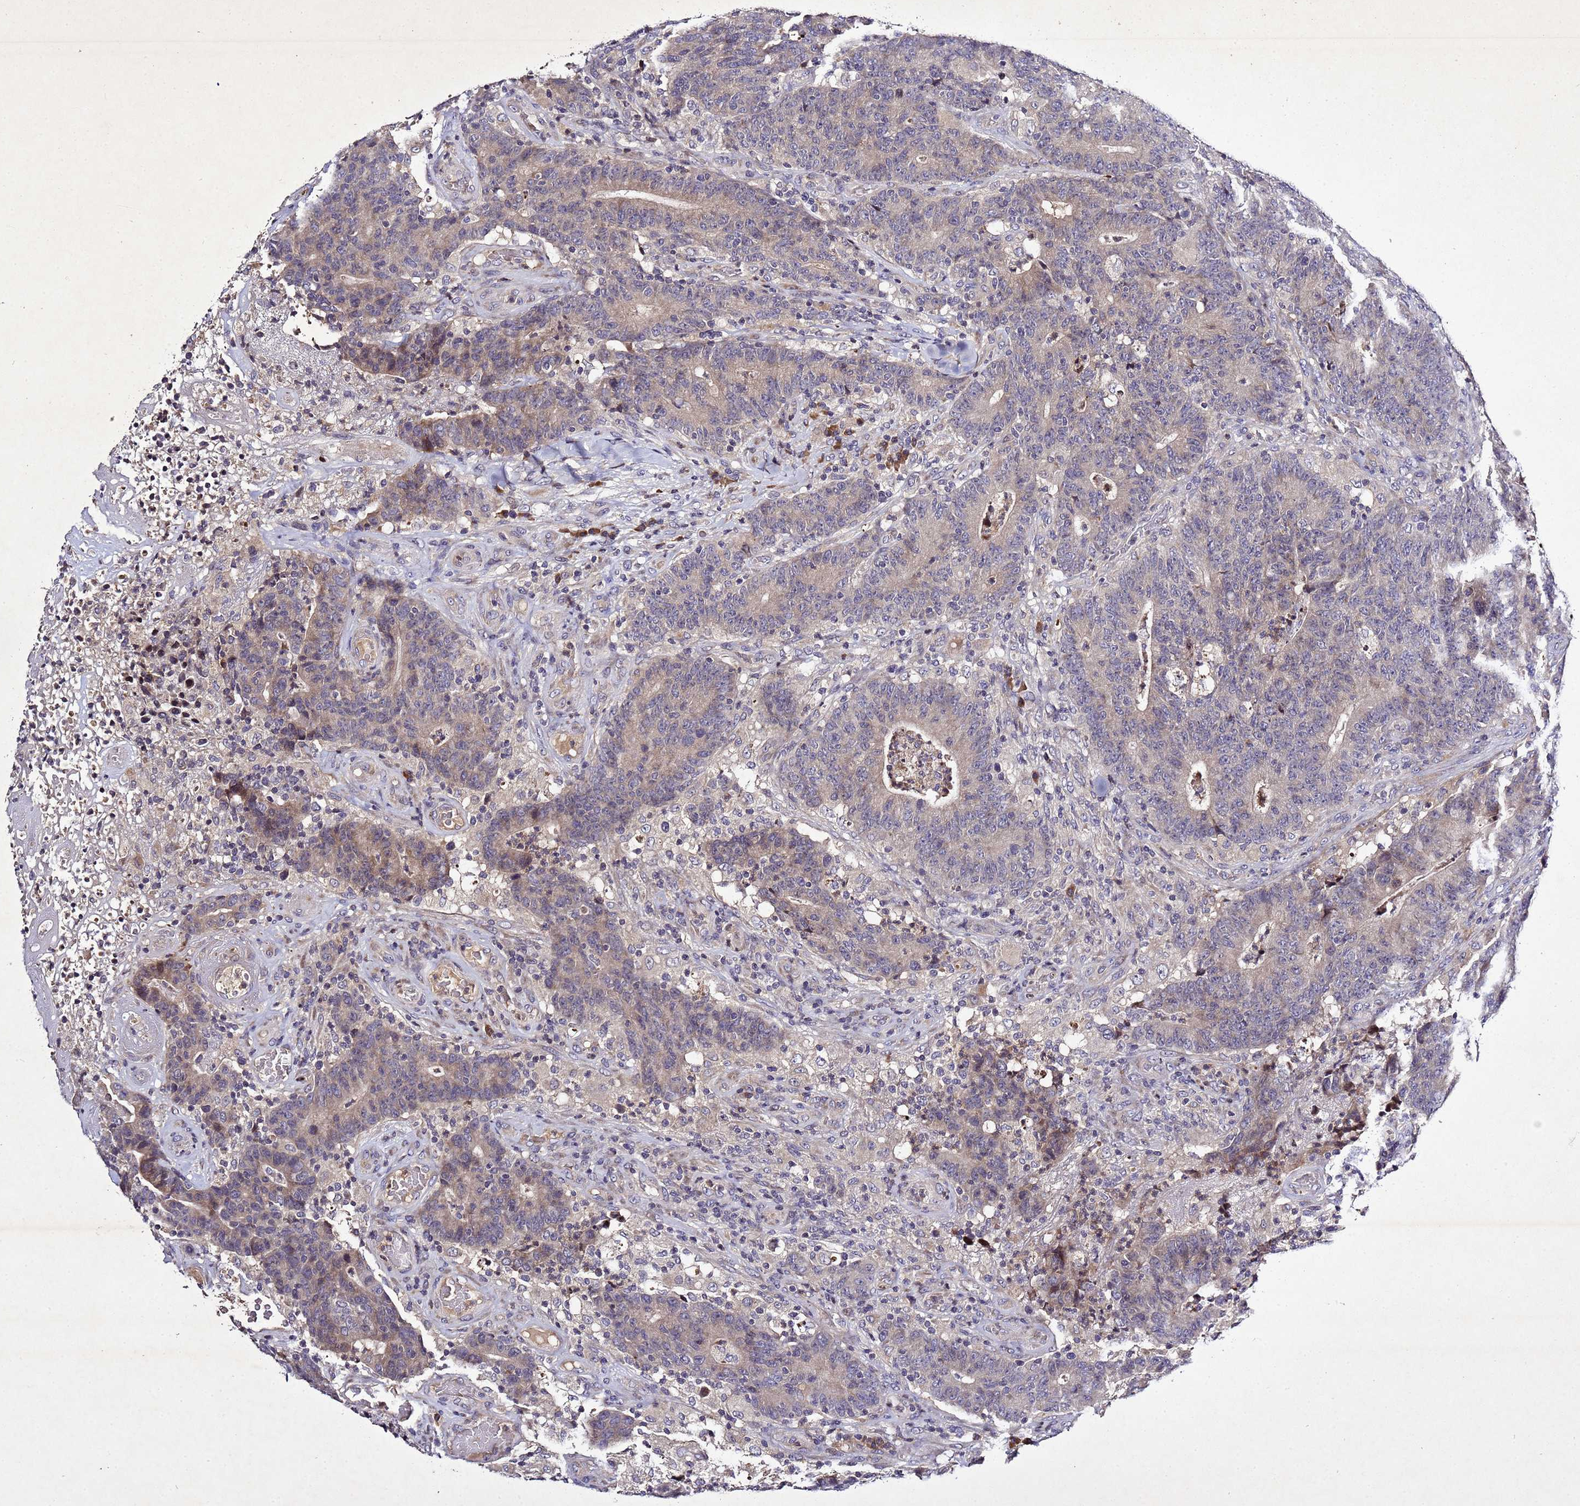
{"staining": {"intensity": "weak", "quantity": "25%-75%", "location": "cytoplasmic/membranous"}, "tissue": "colorectal cancer", "cell_type": "Tumor cells", "image_type": "cancer", "snomed": [{"axis": "morphology", "description": "Normal tissue, NOS"}, {"axis": "morphology", "description": "Adenocarcinoma, NOS"}, {"axis": "topography", "description": "Colon"}], "caption": "There is low levels of weak cytoplasmic/membranous positivity in tumor cells of colorectal cancer, as demonstrated by immunohistochemical staining (brown color).", "gene": "SV2B", "patient": {"sex": "female", "age": 75}}